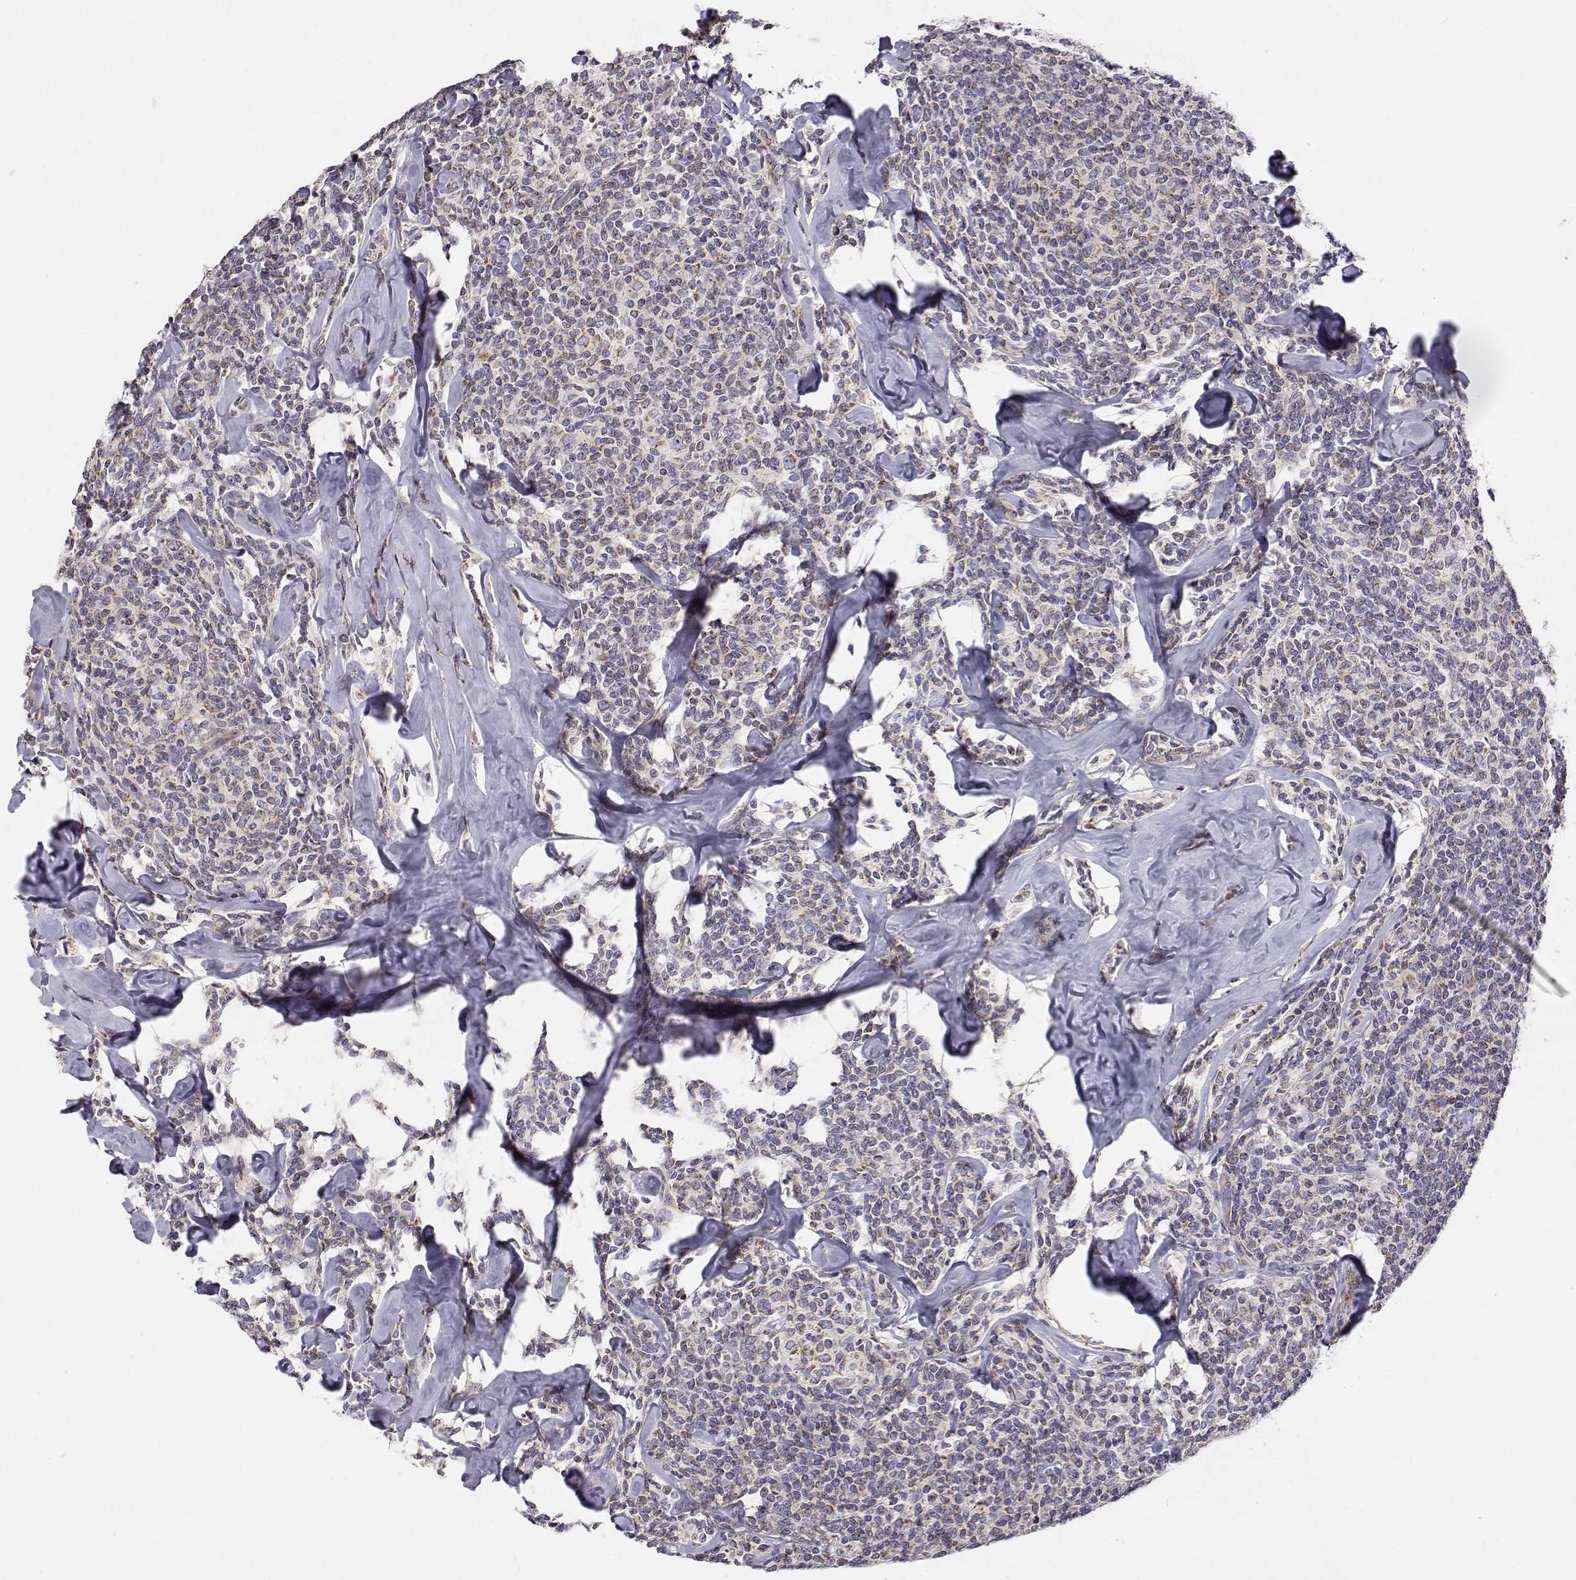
{"staining": {"intensity": "weak", "quantity": "<25%", "location": "cytoplasmic/membranous"}, "tissue": "lymphoma", "cell_type": "Tumor cells", "image_type": "cancer", "snomed": [{"axis": "morphology", "description": "Malignant lymphoma, non-Hodgkin's type, Low grade"}, {"axis": "topography", "description": "Lymph node"}], "caption": "Immunohistochemical staining of human lymphoma shows no significant expression in tumor cells.", "gene": "MRPL3", "patient": {"sex": "female", "age": 56}}